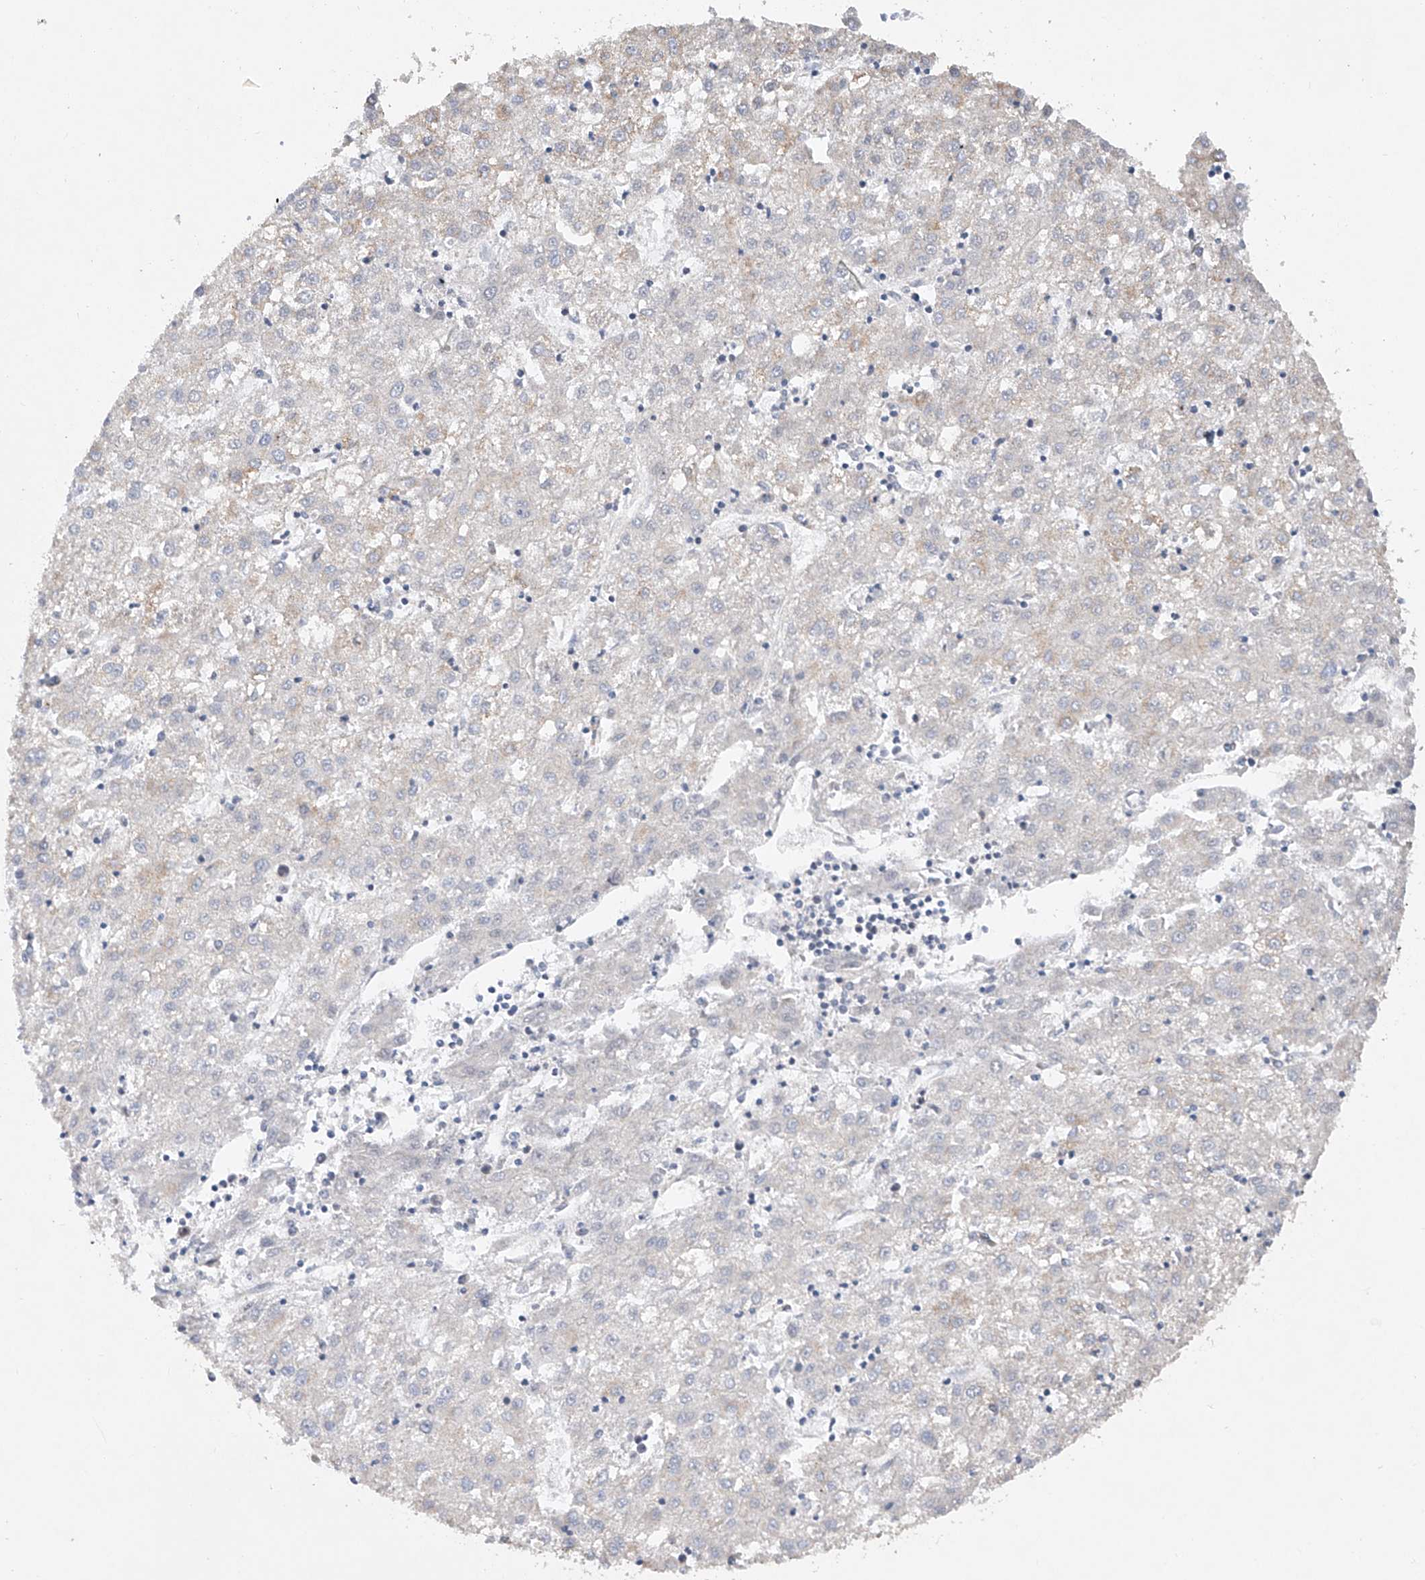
{"staining": {"intensity": "negative", "quantity": "none", "location": "none"}, "tissue": "liver cancer", "cell_type": "Tumor cells", "image_type": "cancer", "snomed": [{"axis": "morphology", "description": "Carcinoma, Hepatocellular, NOS"}, {"axis": "topography", "description": "Liver"}], "caption": "Histopathology image shows no protein staining in tumor cells of liver cancer tissue. (Immunohistochemistry (ihc), brightfield microscopy, high magnification).", "gene": "AMD1", "patient": {"sex": "male", "age": 72}}